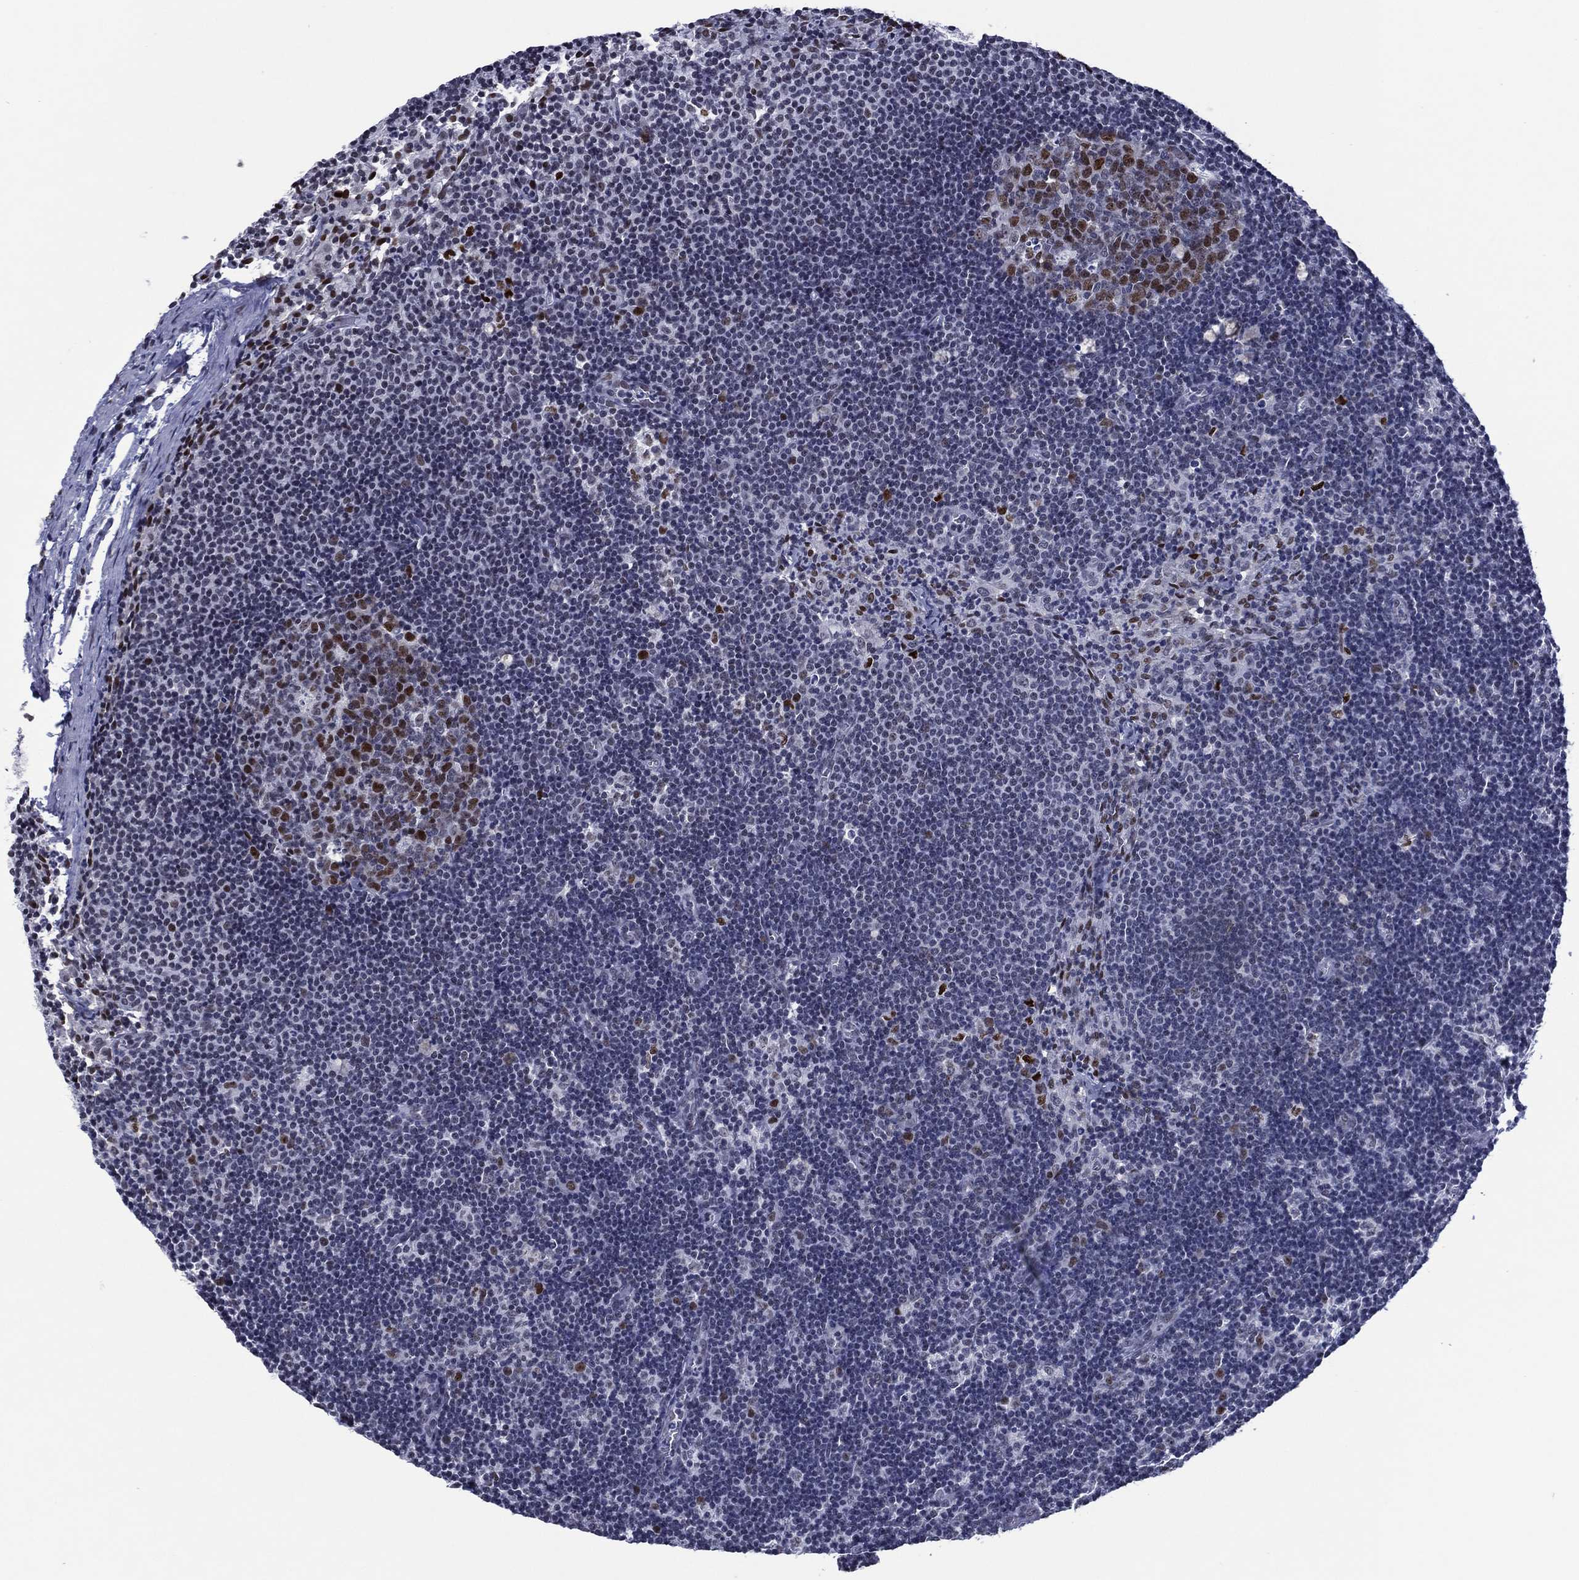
{"staining": {"intensity": "strong", "quantity": "<25%", "location": "nuclear"}, "tissue": "lymph node", "cell_type": "Germinal center cells", "image_type": "normal", "snomed": [{"axis": "morphology", "description": "Normal tissue, NOS"}, {"axis": "topography", "description": "Lymph node"}], "caption": "Immunohistochemistry (IHC) (DAB) staining of benign human lymph node shows strong nuclear protein staining in approximately <25% of germinal center cells. (DAB IHC with brightfield microscopy, high magnification).", "gene": "GATA6", "patient": {"sex": "female", "age": 34}}